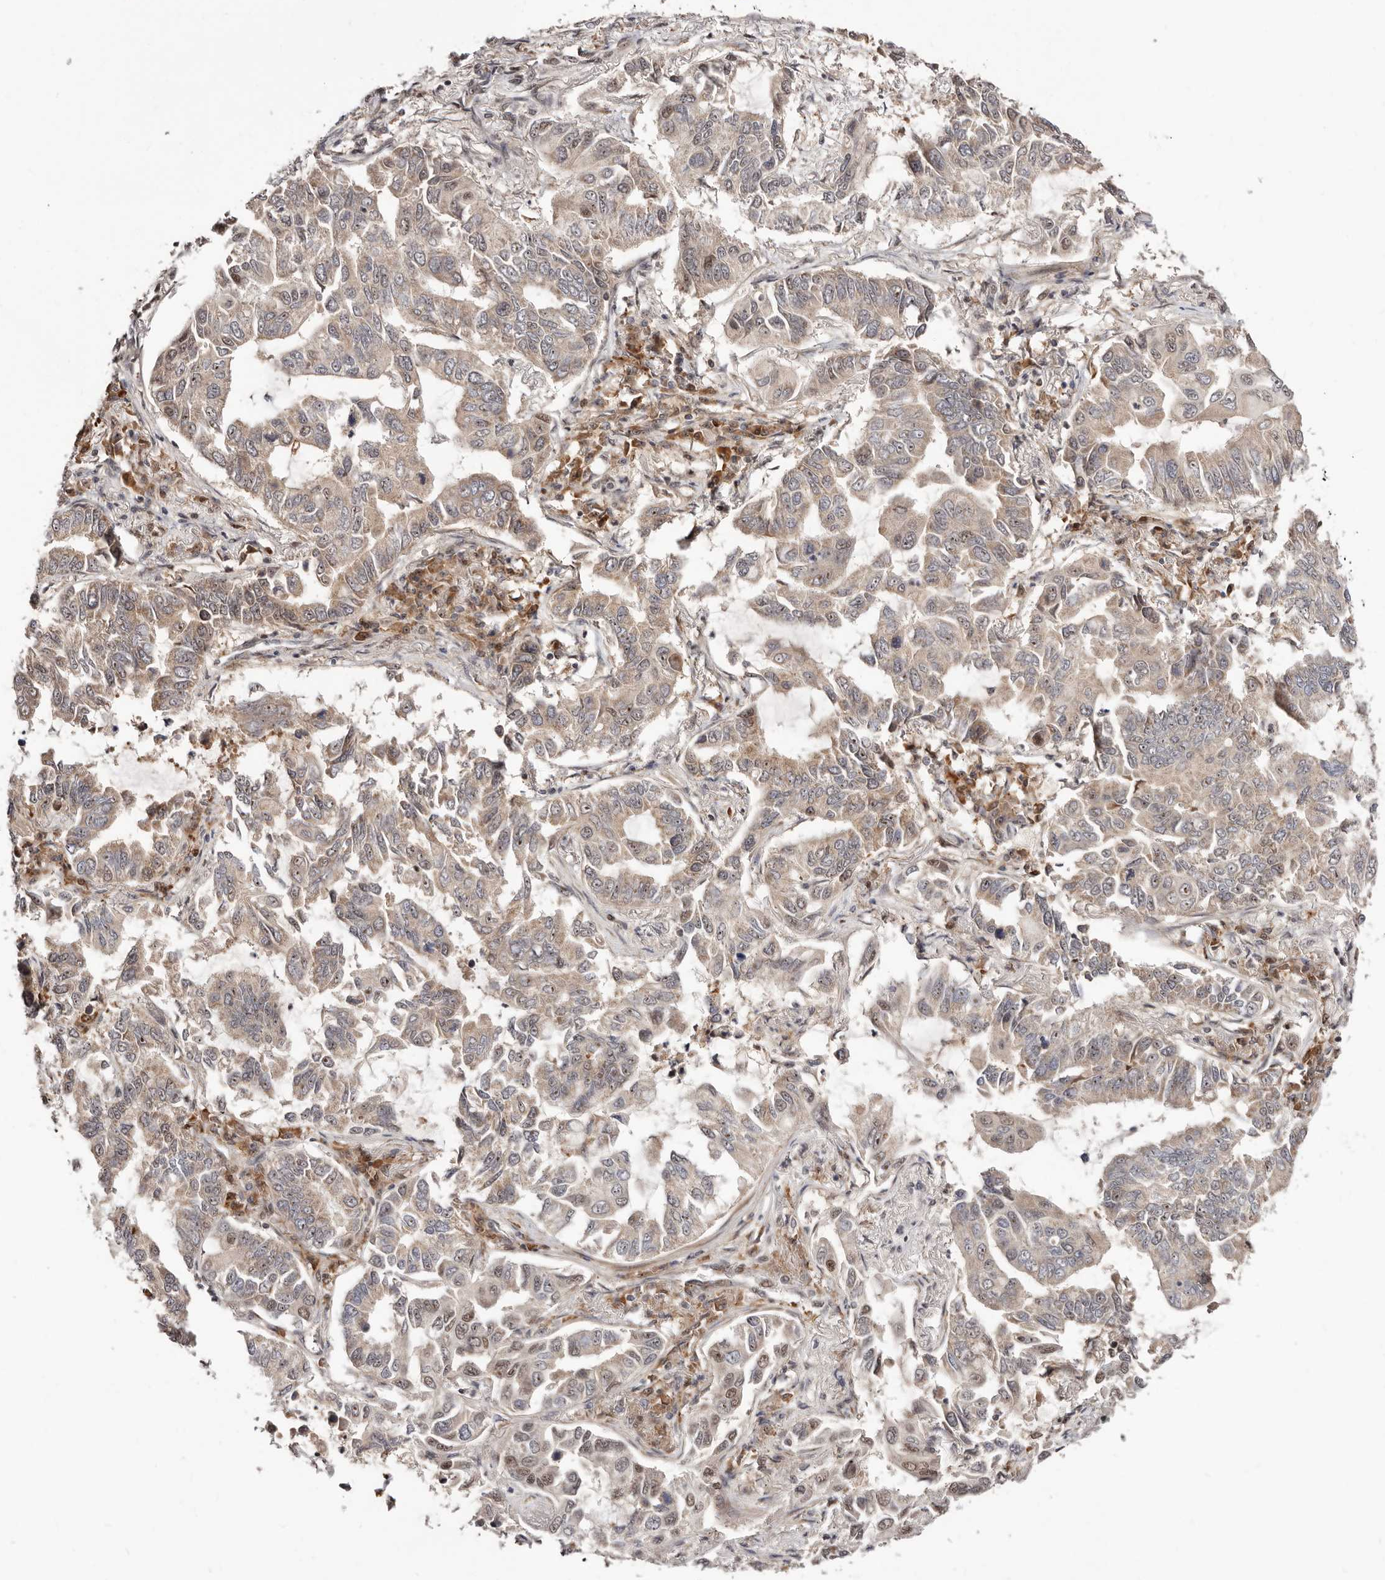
{"staining": {"intensity": "moderate", "quantity": "25%-75%", "location": "cytoplasmic/membranous,nuclear"}, "tissue": "lung cancer", "cell_type": "Tumor cells", "image_type": "cancer", "snomed": [{"axis": "morphology", "description": "Adenocarcinoma, NOS"}, {"axis": "topography", "description": "Lung"}], "caption": "Immunohistochemistry (IHC) histopathology image of lung cancer (adenocarcinoma) stained for a protein (brown), which displays medium levels of moderate cytoplasmic/membranous and nuclear expression in approximately 25%-75% of tumor cells.", "gene": "APOL6", "patient": {"sex": "male", "age": 64}}